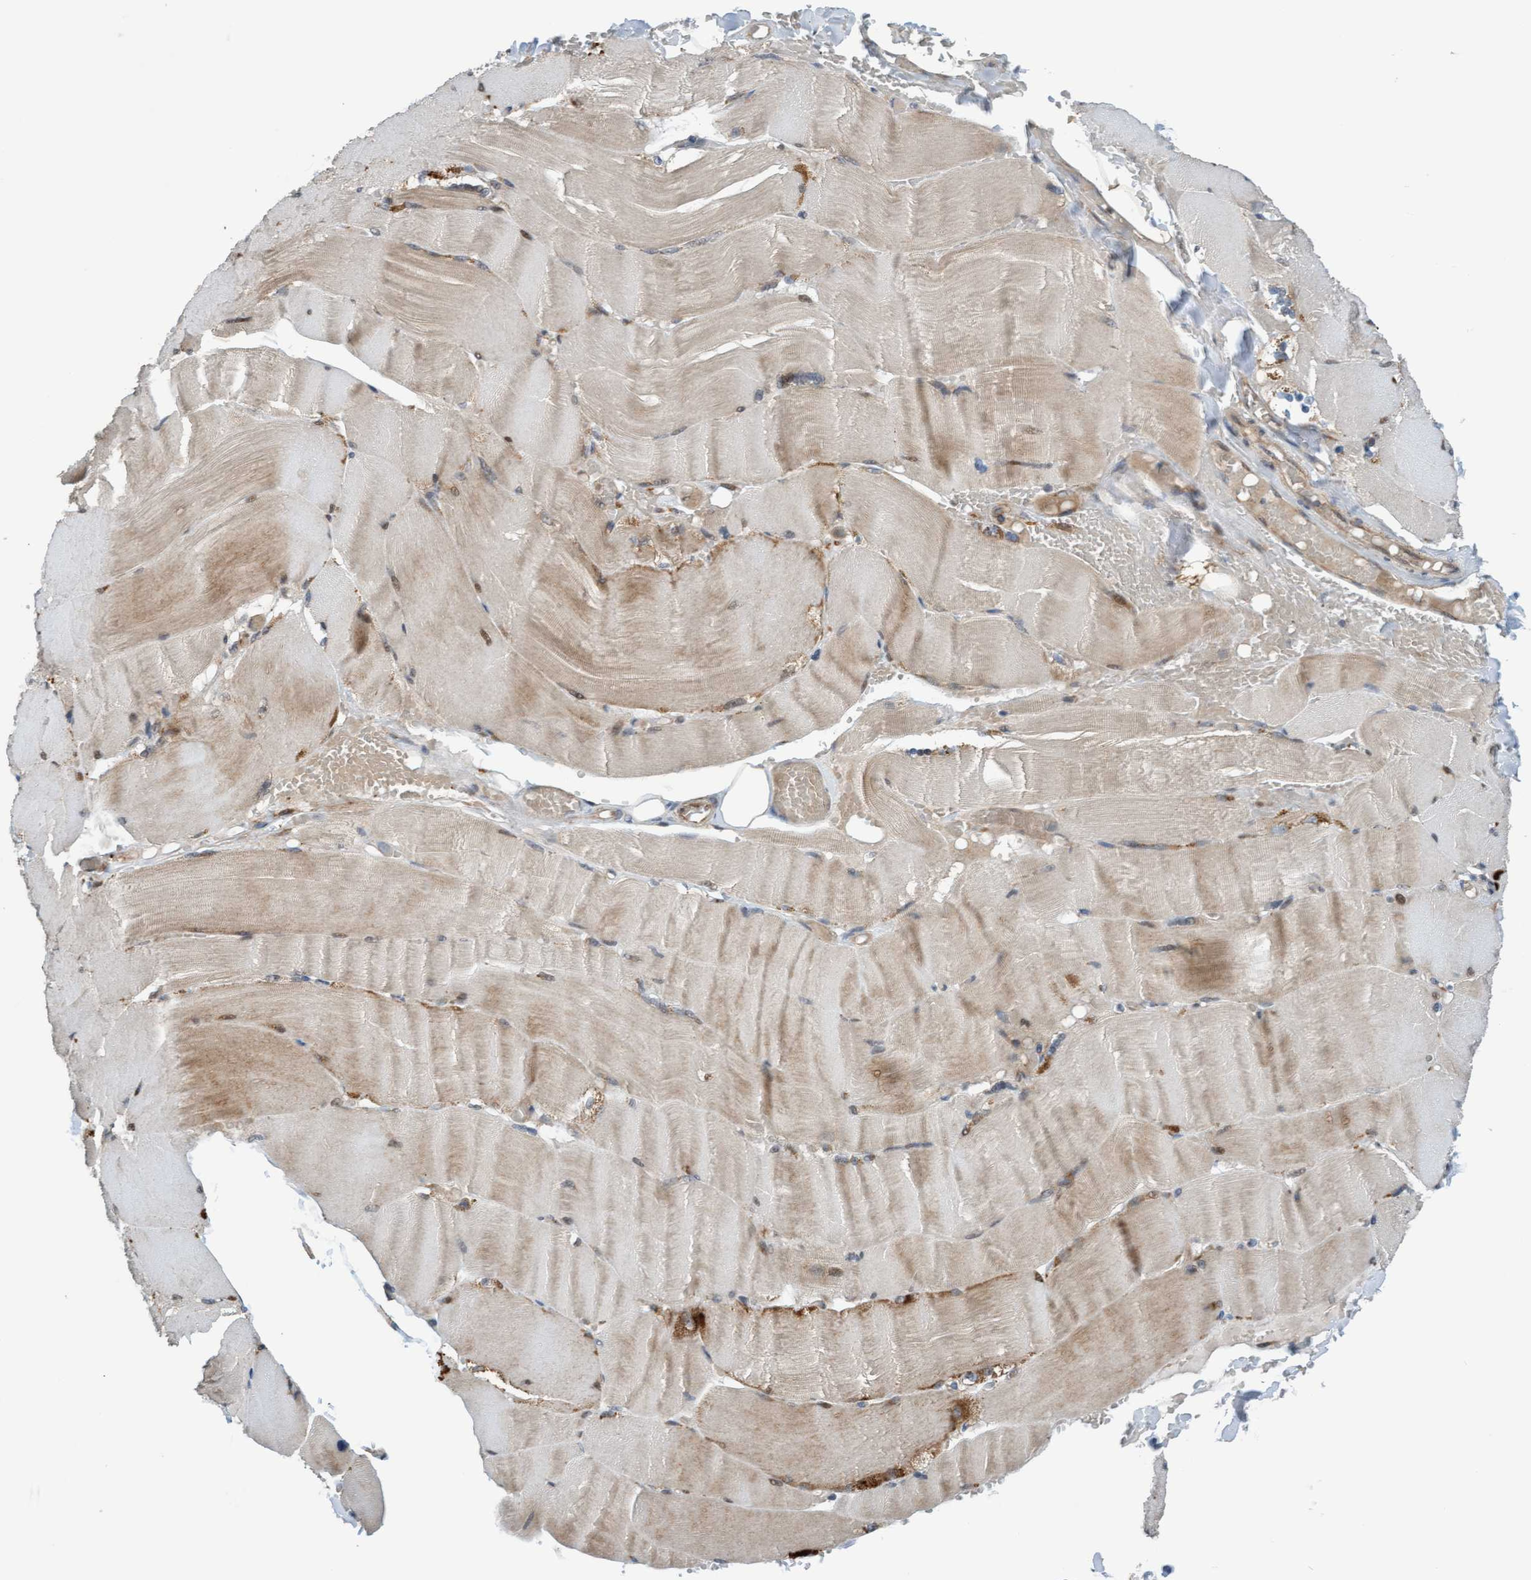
{"staining": {"intensity": "weak", "quantity": "25%-75%", "location": "cytoplasmic/membranous"}, "tissue": "skeletal muscle", "cell_type": "Myocytes", "image_type": "normal", "snomed": [{"axis": "morphology", "description": "Normal tissue, NOS"}, {"axis": "topography", "description": "Skin"}, {"axis": "topography", "description": "Skeletal muscle"}], "caption": "A micrograph of skeletal muscle stained for a protein displays weak cytoplasmic/membranous brown staining in myocytes. Nuclei are stained in blue.", "gene": "ZNF566", "patient": {"sex": "male", "age": 83}}